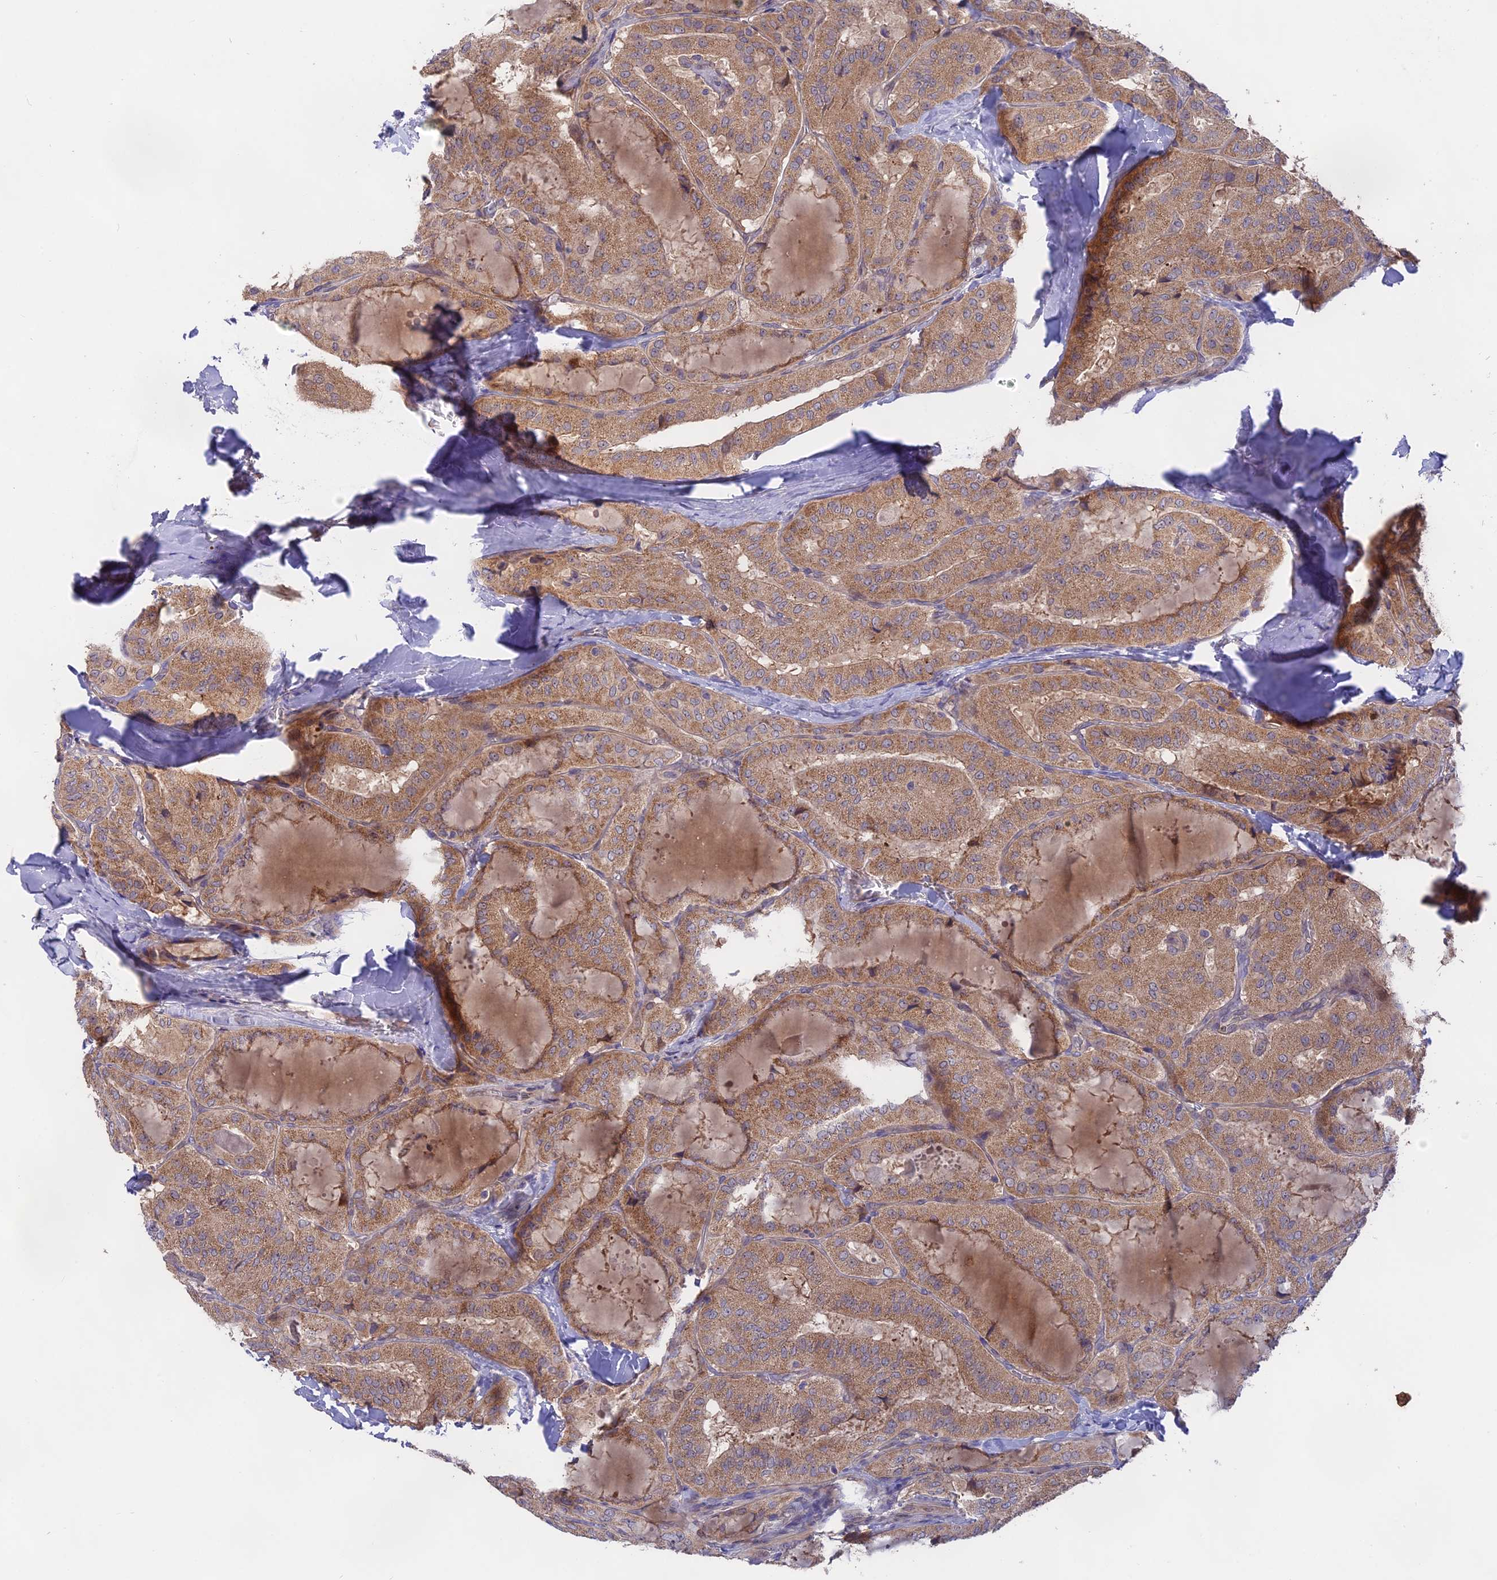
{"staining": {"intensity": "moderate", "quantity": ">75%", "location": "cytoplasmic/membranous"}, "tissue": "thyroid cancer", "cell_type": "Tumor cells", "image_type": "cancer", "snomed": [{"axis": "morphology", "description": "Normal tissue, NOS"}, {"axis": "morphology", "description": "Papillary adenocarcinoma, NOS"}, {"axis": "topography", "description": "Thyroid gland"}], "caption": "Immunohistochemistry photomicrograph of papillary adenocarcinoma (thyroid) stained for a protein (brown), which reveals medium levels of moderate cytoplasmic/membranous staining in approximately >75% of tumor cells.", "gene": "TENT4B", "patient": {"sex": "female", "age": 59}}